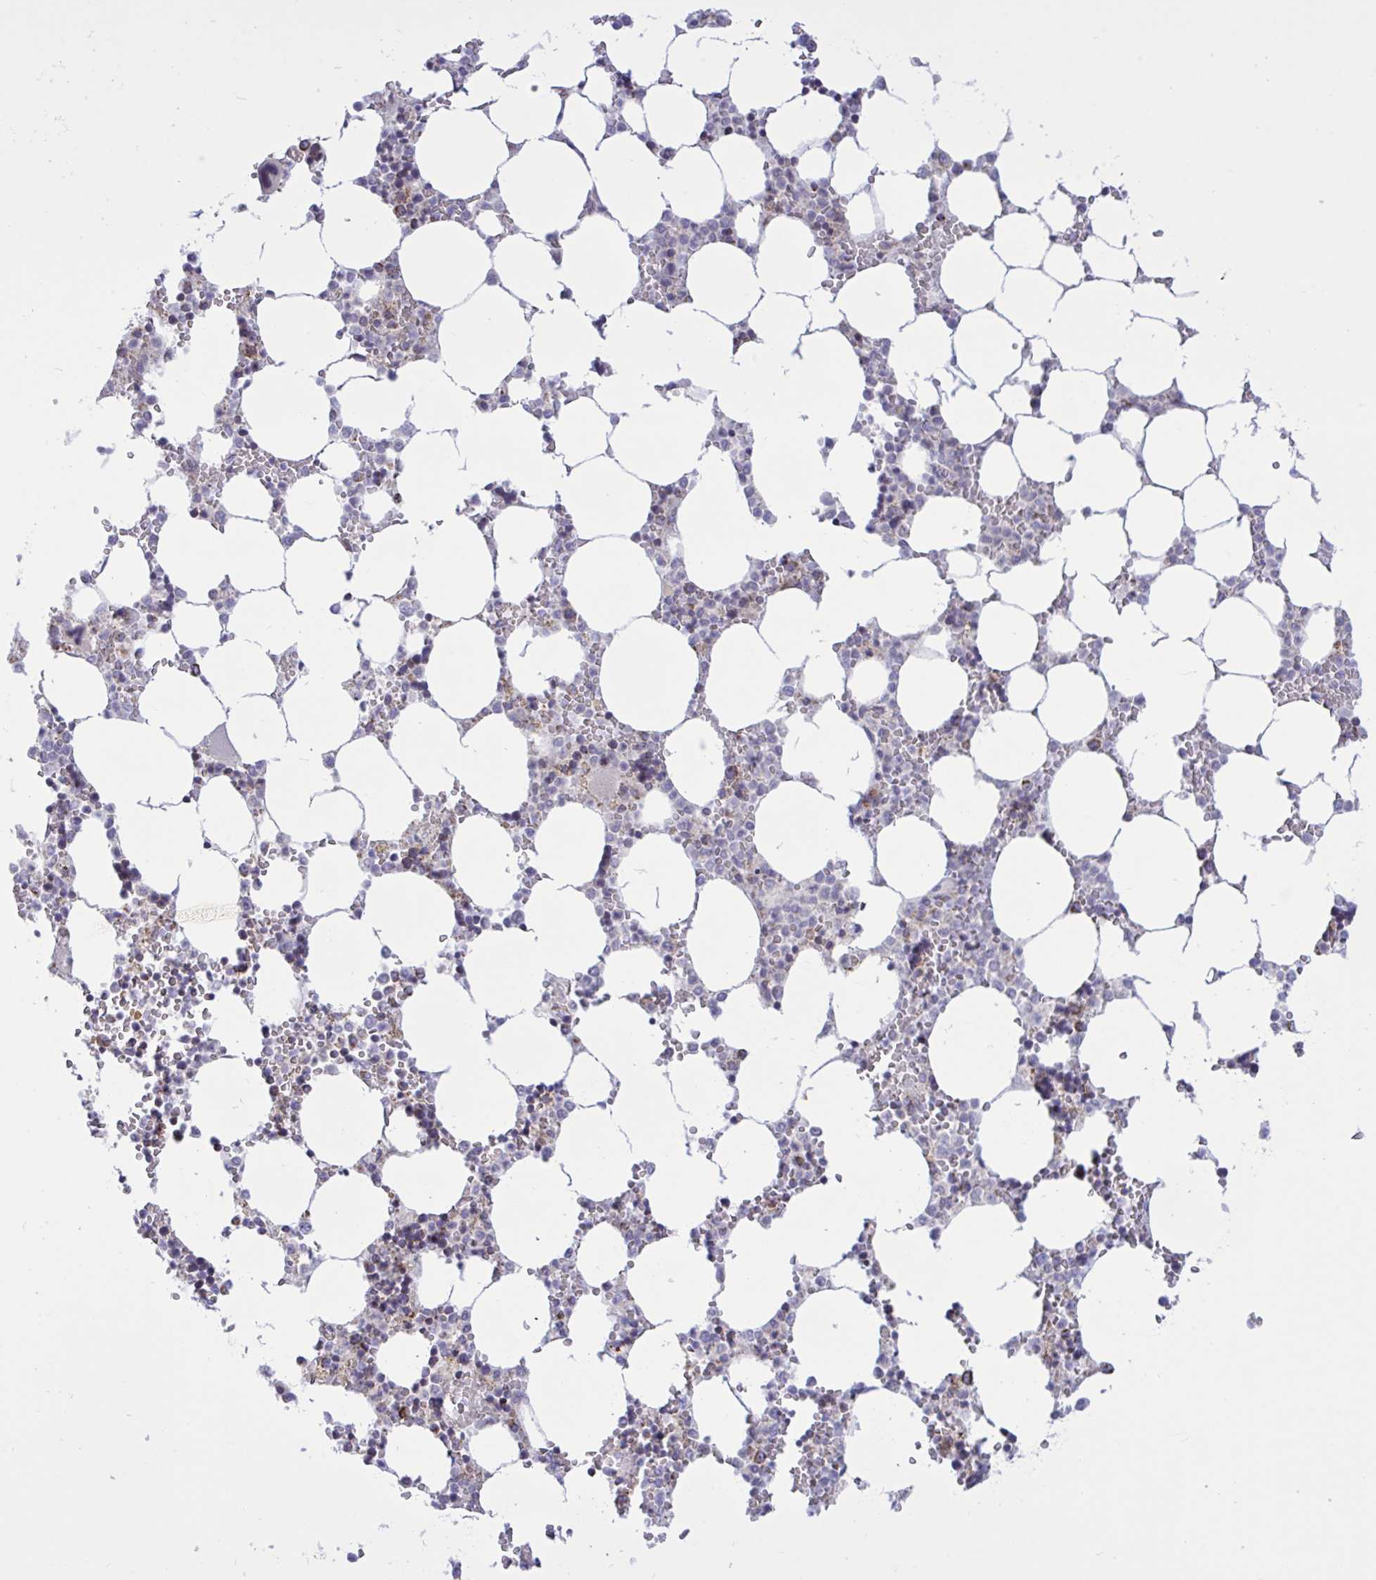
{"staining": {"intensity": "moderate", "quantity": "<25%", "location": "cytoplasmic/membranous"}, "tissue": "bone marrow", "cell_type": "Hematopoietic cells", "image_type": "normal", "snomed": [{"axis": "morphology", "description": "Normal tissue, NOS"}, {"axis": "topography", "description": "Bone marrow"}], "caption": "Protein staining by immunohistochemistry (IHC) shows moderate cytoplasmic/membranous expression in about <25% of hematopoietic cells in benign bone marrow.", "gene": "HSPE1", "patient": {"sex": "male", "age": 64}}